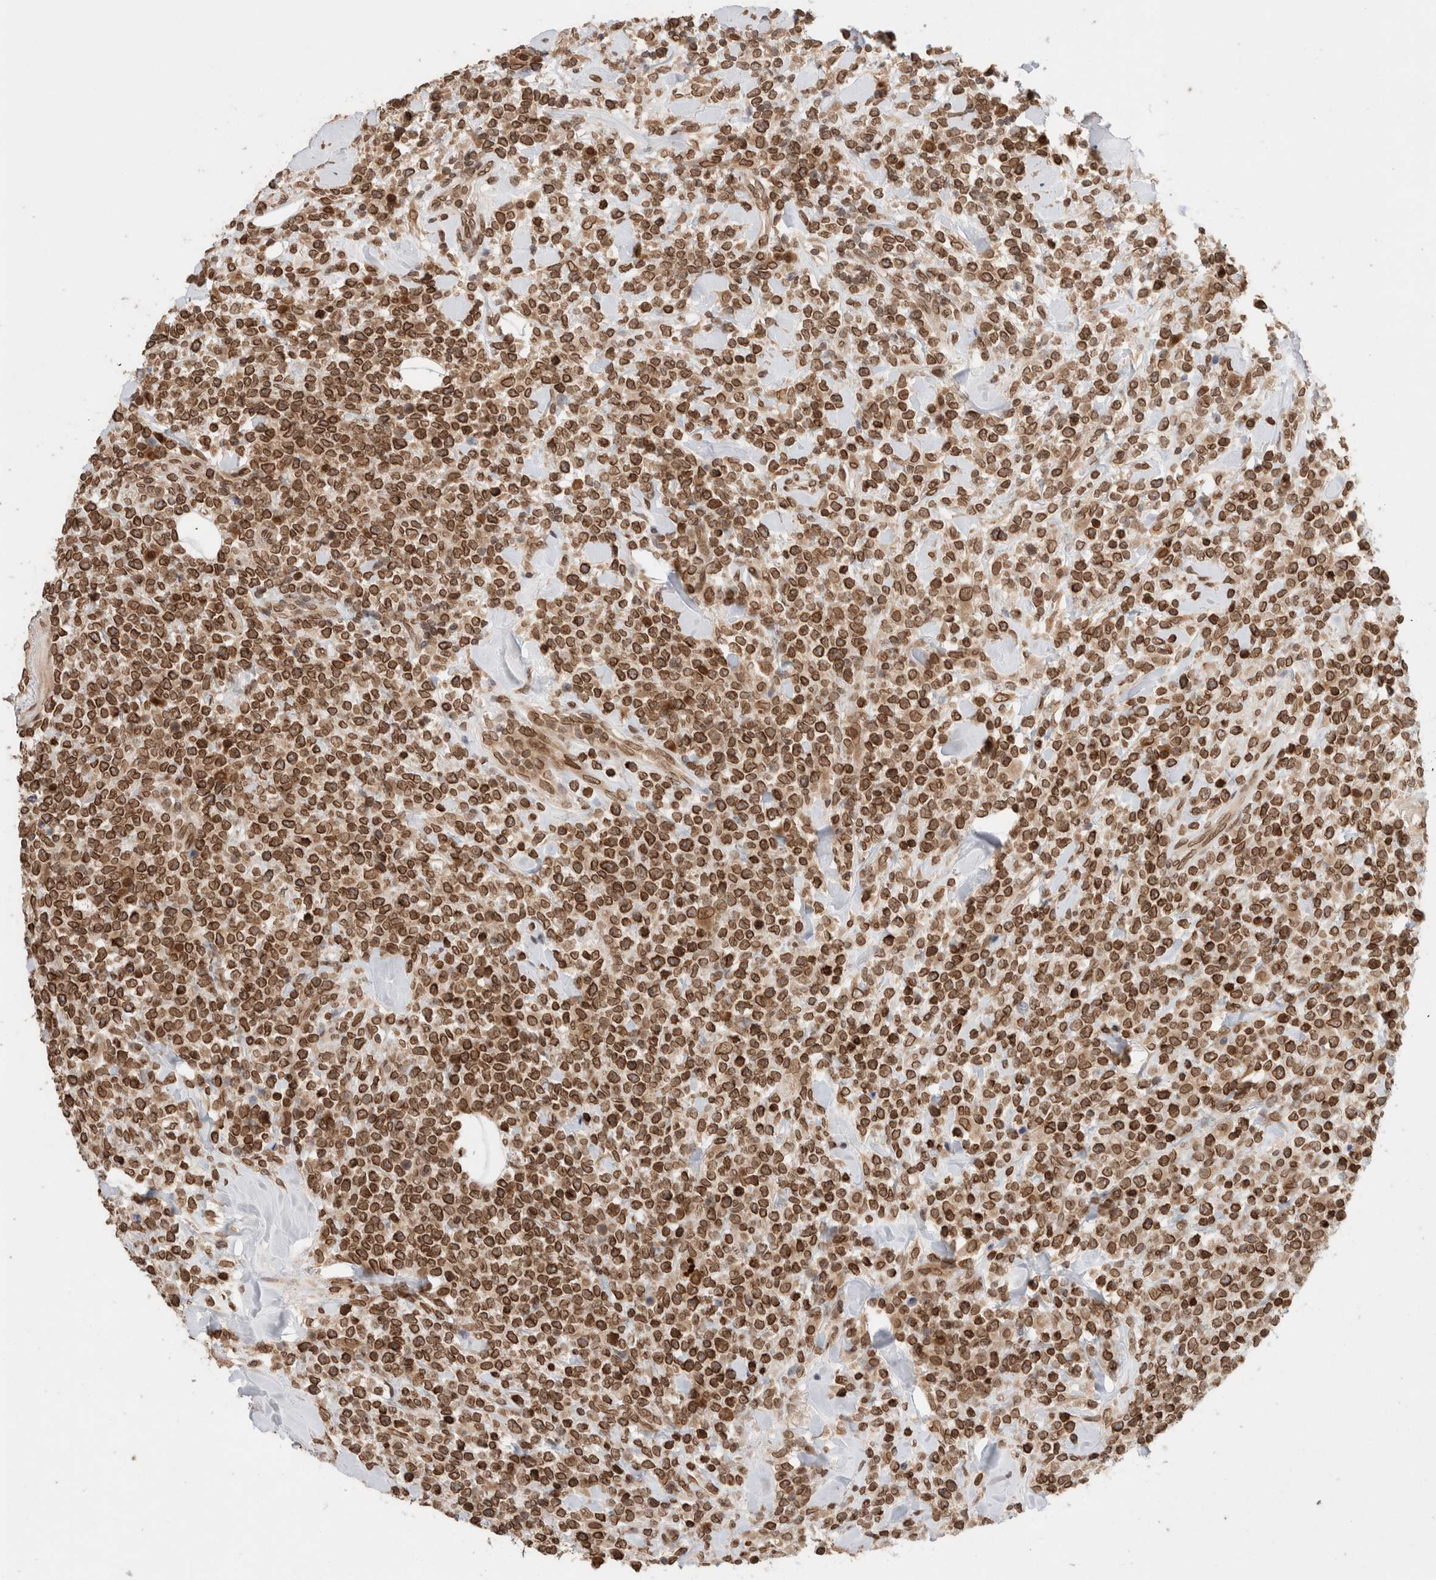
{"staining": {"intensity": "strong", "quantity": ">75%", "location": "cytoplasmic/membranous,nuclear"}, "tissue": "lymphoma", "cell_type": "Tumor cells", "image_type": "cancer", "snomed": [{"axis": "morphology", "description": "Malignant lymphoma, non-Hodgkin's type, High grade"}, {"axis": "topography", "description": "Colon"}], "caption": "Human high-grade malignant lymphoma, non-Hodgkin's type stained with a brown dye displays strong cytoplasmic/membranous and nuclear positive expression in approximately >75% of tumor cells.", "gene": "TPR", "patient": {"sex": "female", "age": 53}}